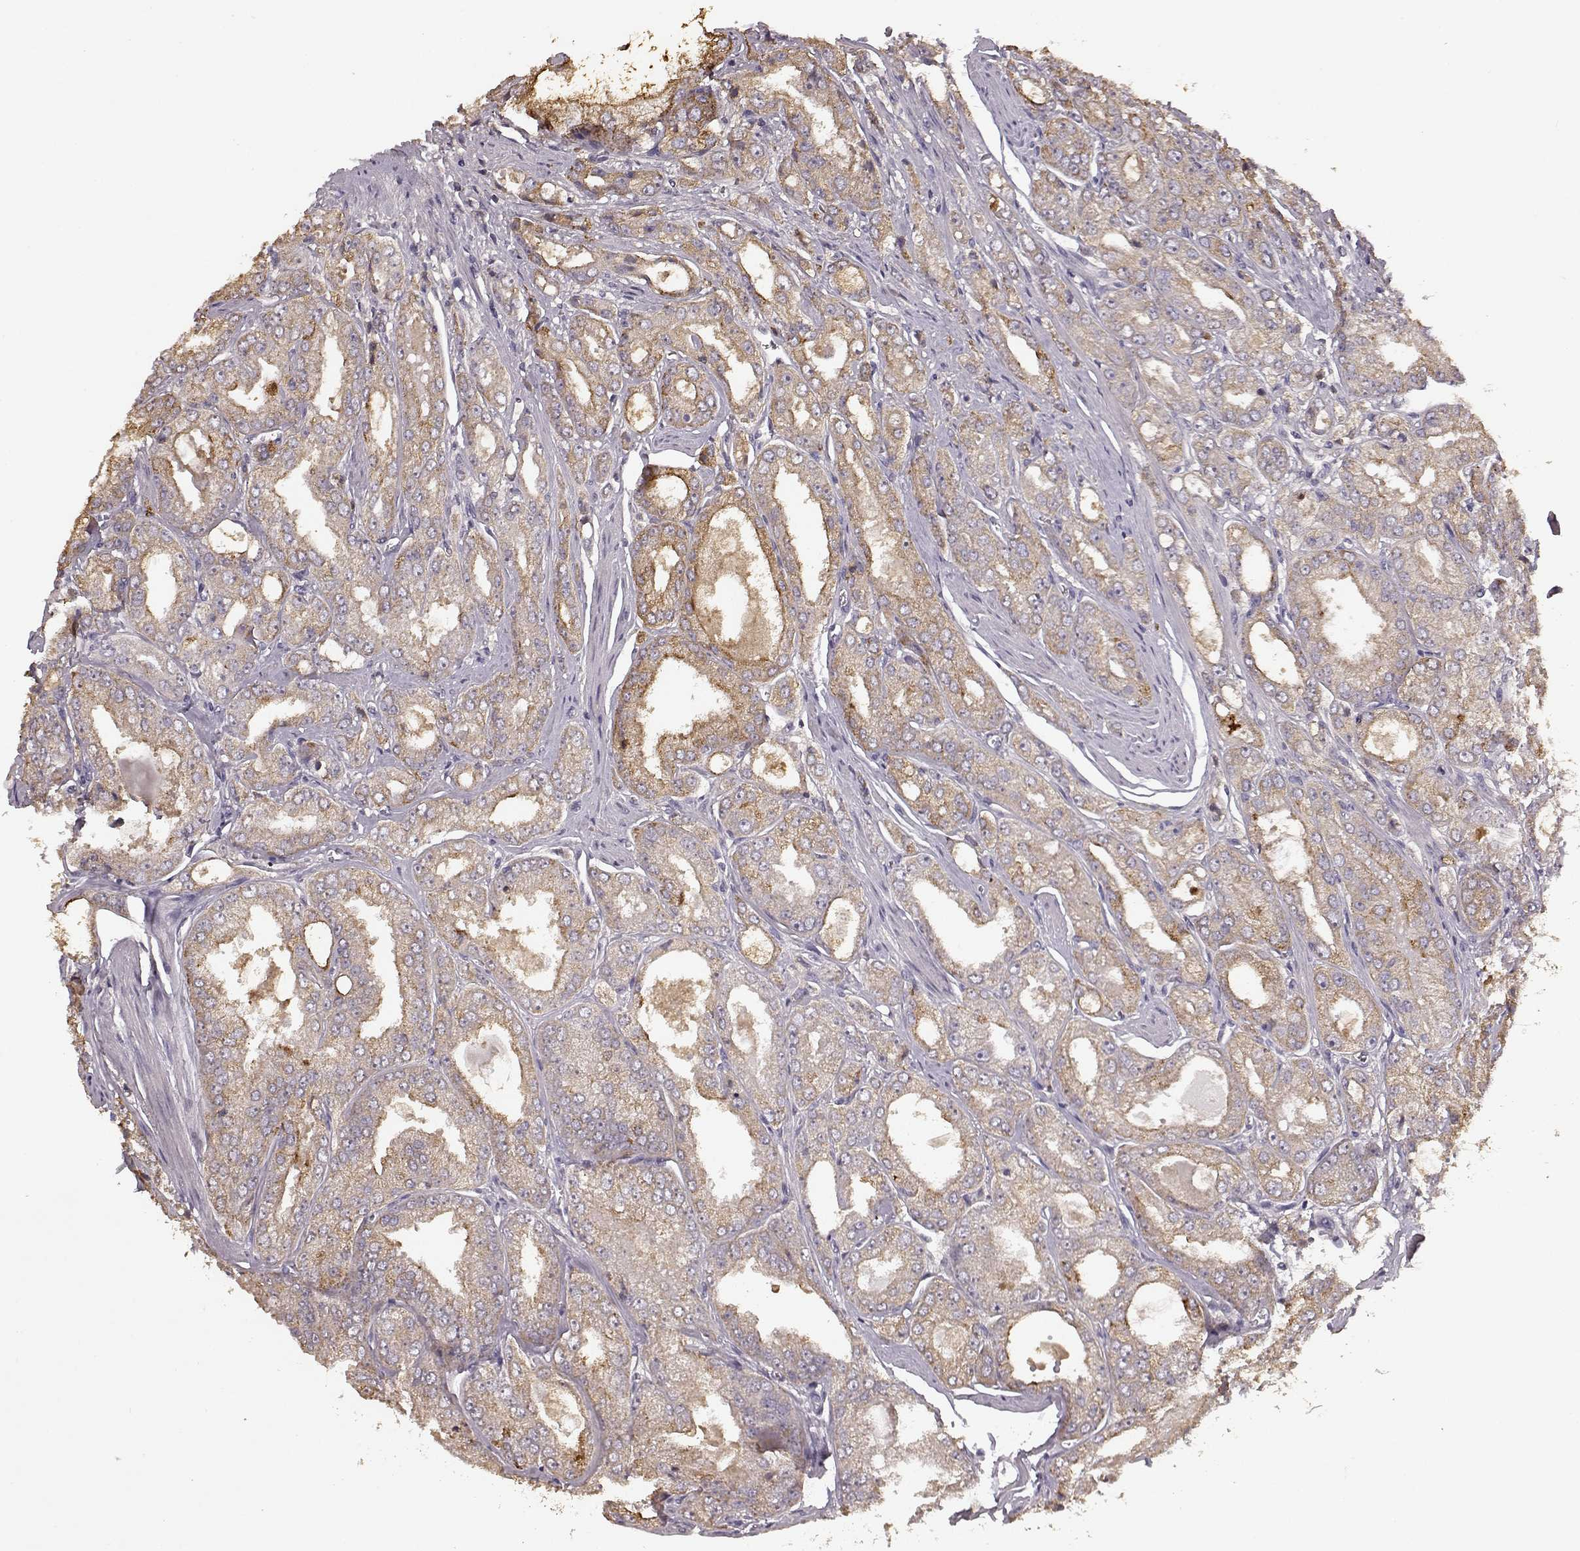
{"staining": {"intensity": "weak", "quantity": ">75%", "location": "cytoplasmic/membranous"}, "tissue": "prostate cancer", "cell_type": "Tumor cells", "image_type": "cancer", "snomed": [{"axis": "morphology", "description": "Adenocarcinoma, NOS"}, {"axis": "morphology", "description": "Adenocarcinoma, High grade"}, {"axis": "topography", "description": "Prostate"}], "caption": "Prostate cancer (high-grade adenocarcinoma) was stained to show a protein in brown. There is low levels of weak cytoplasmic/membranous staining in about >75% of tumor cells.", "gene": "YJEFN3", "patient": {"sex": "male", "age": 70}}